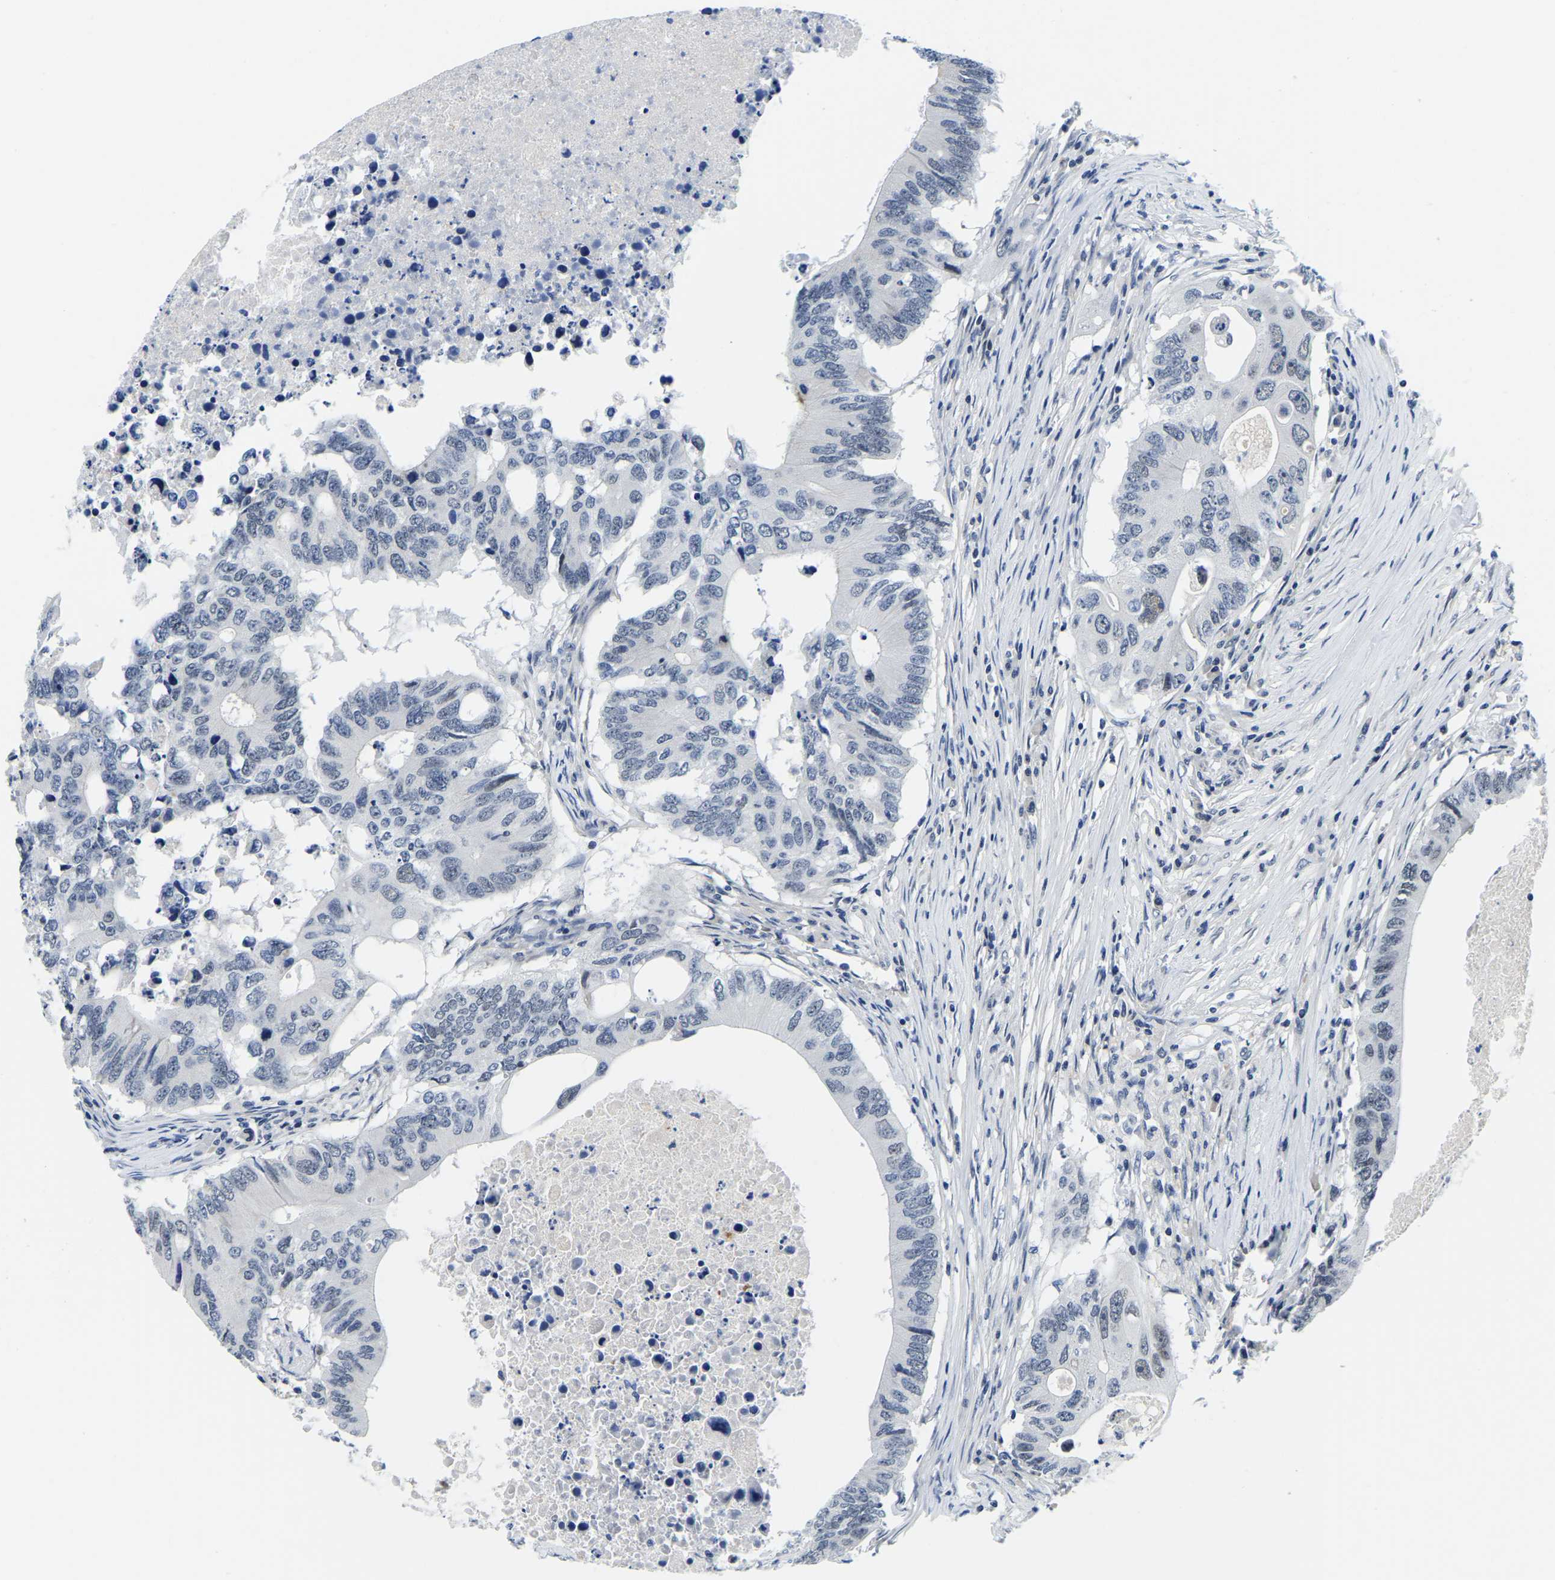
{"staining": {"intensity": "negative", "quantity": "none", "location": "none"}, "tissue": "colorectal cancer", "cell_type": "Tumor cells", "image_type": "cancer", "snomed": [{"axis": "morphology", "description": "Adenocarcinoma, NOS"}, {"axis": "topography", "description": "Colon"}], "caption": "Immunohistochemical staining of human colorectal cancer exhibits no significant positivity in tumor cells.", "gene": "POLDIP3", "patient": {"sex": "male", "age": 71}}